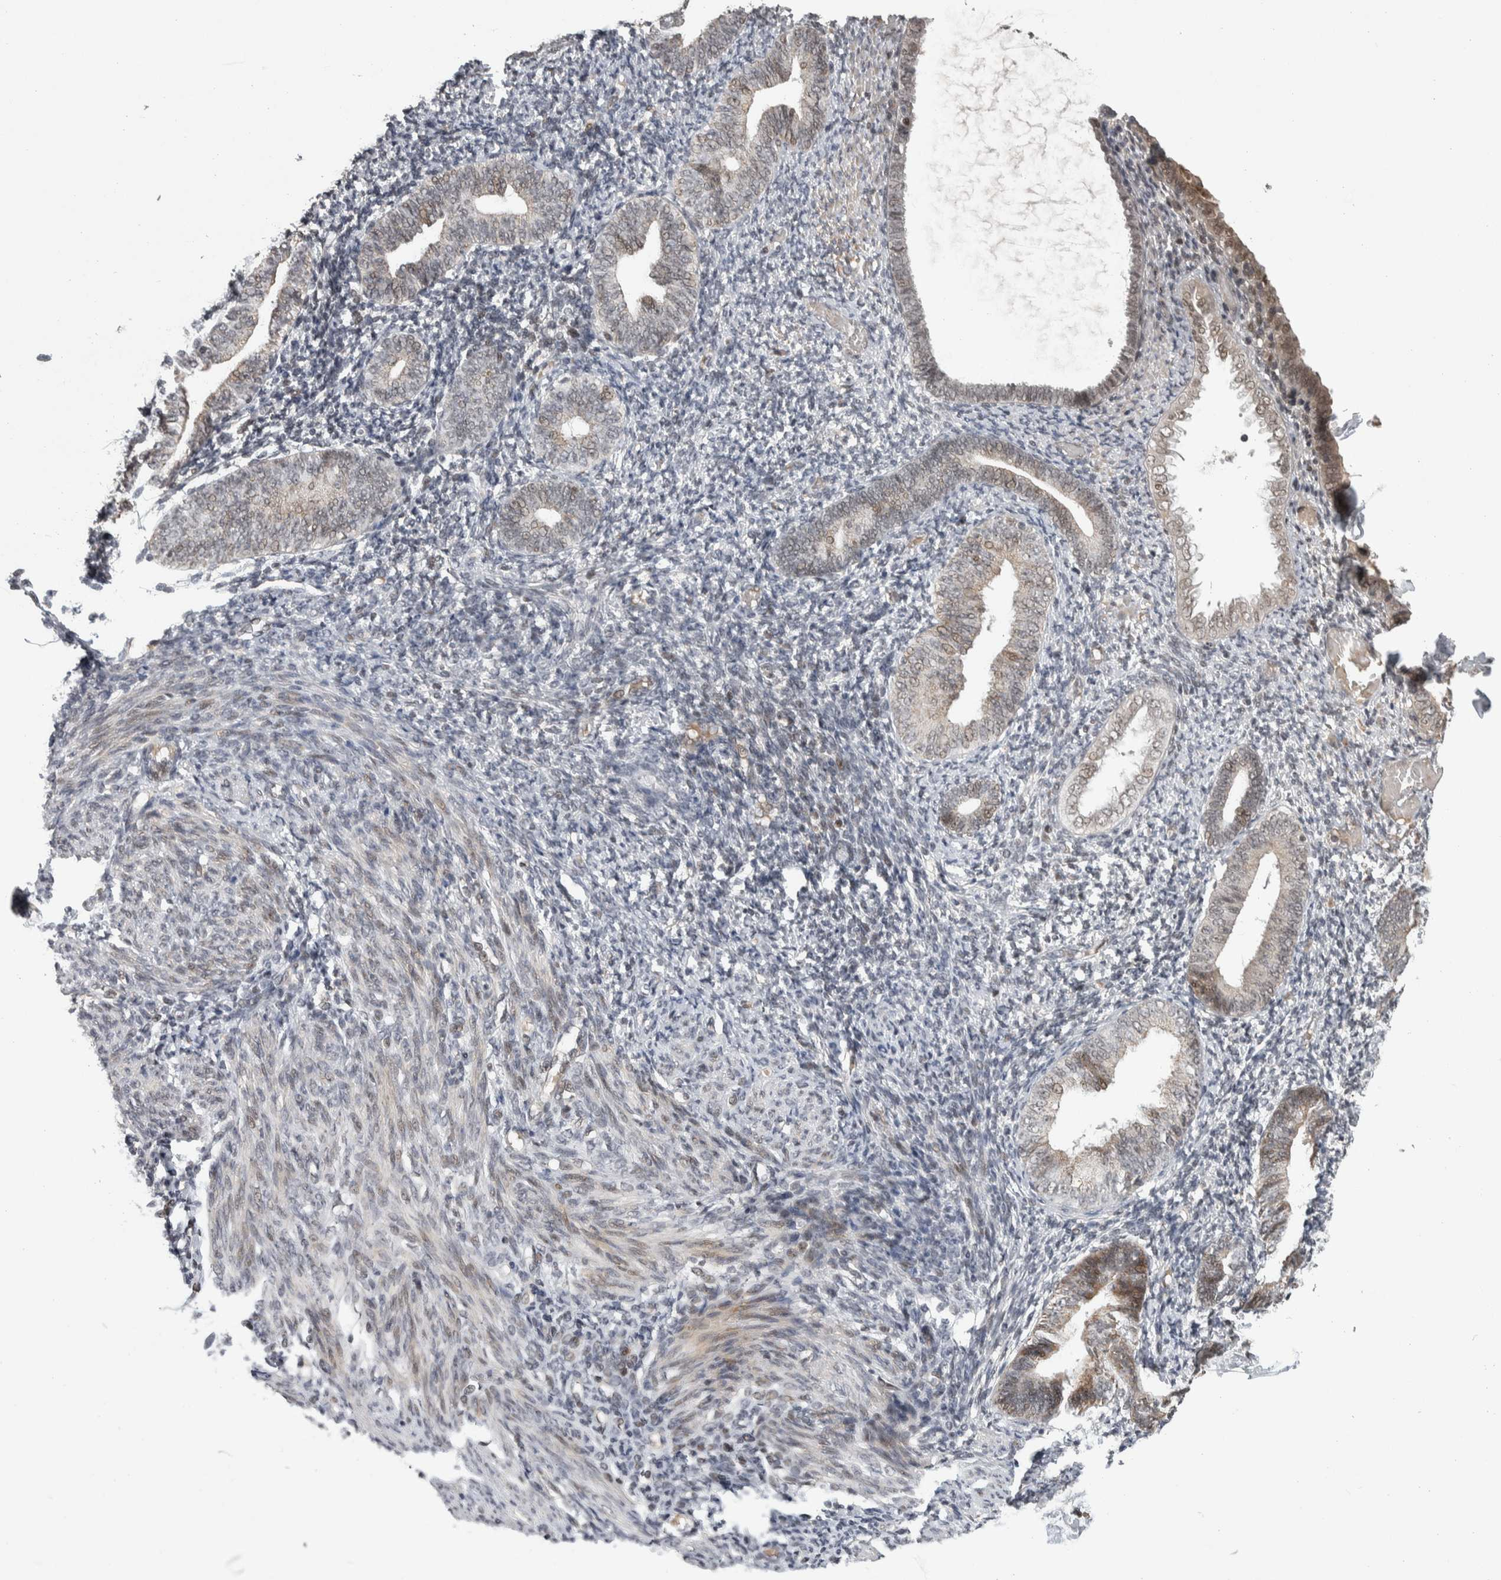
{"staining": {"intensity": "weak", "quantity": "<25%", "location": "nuclear"}, "tissue": "endometrium", "cell_type": "Cells in endometrial stroma", "image_type": "normal", "snomed": [{"axis": "morphology", "description": "Normal tissue, NOS"}, {"axis": "topography", "description": "Endometrium"}], "caption": "IHC micrograph of normal human endometrium stained for a protein (brown), which reveals no positivity in cells in endometrial stroma.", "gene": "ZNF592", "patient": {"sex": "female", "age": 66}}